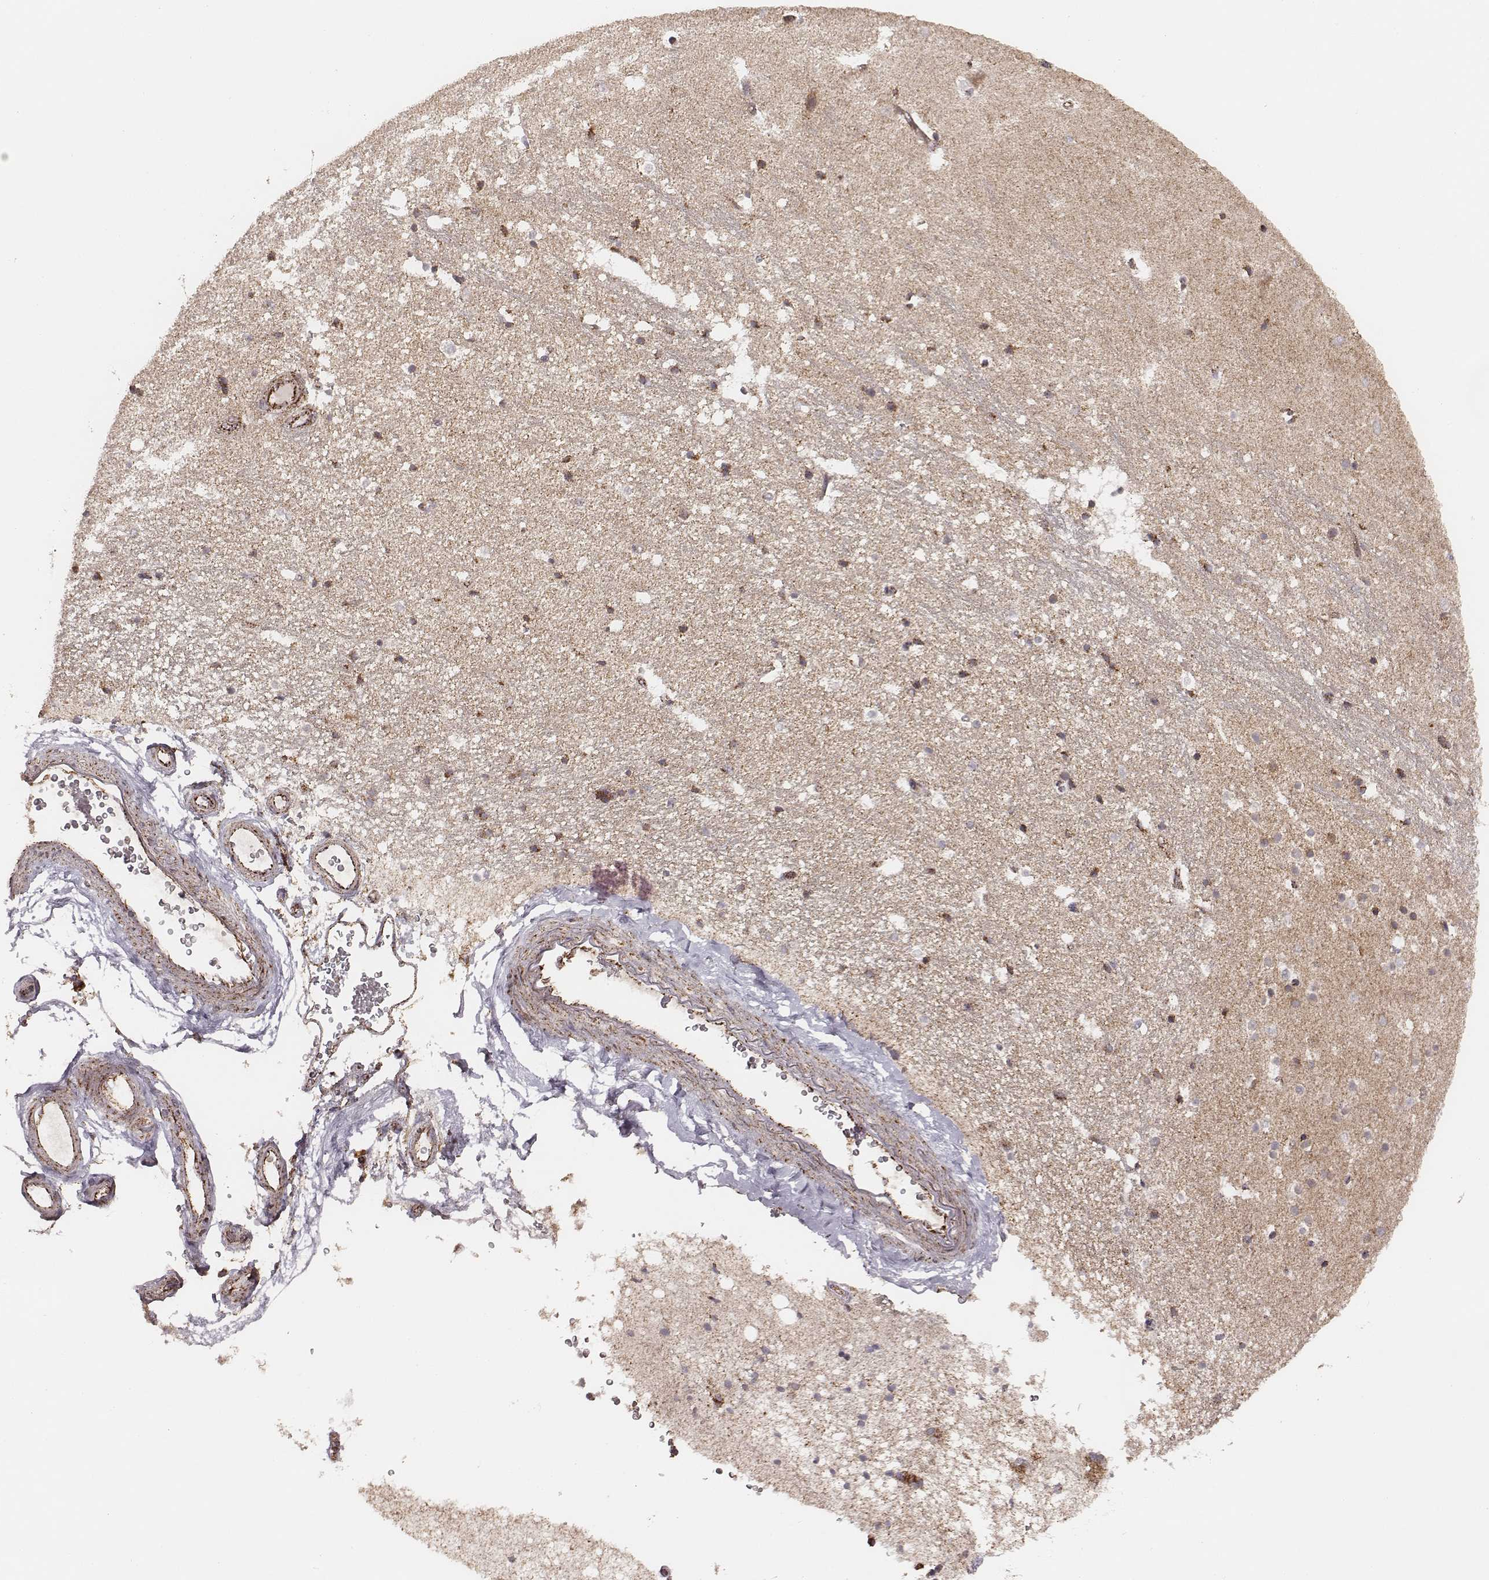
{"staining": {"intensity": "strong", "quantity": ">75%", "location": "cytoplasmic/membranous"}, "tissue": "hippocampus", "cell_type": "Glial cells", "image_type": "normal", "snomed": [{"axis": "morphology", "description": "Normal tissue, NOS"}, {"axis": "topography", "description": "Hippocampus"}], "caption": "DAB (3,3'-diaminobenzidine) immunohistochemical staining of normal hippocampus demonstrates strong cytoplasmic/membranous protein expression in about >75% of glial cells.", "gene": "TUFM", "patient": {"sex": "male", "age": 44}}